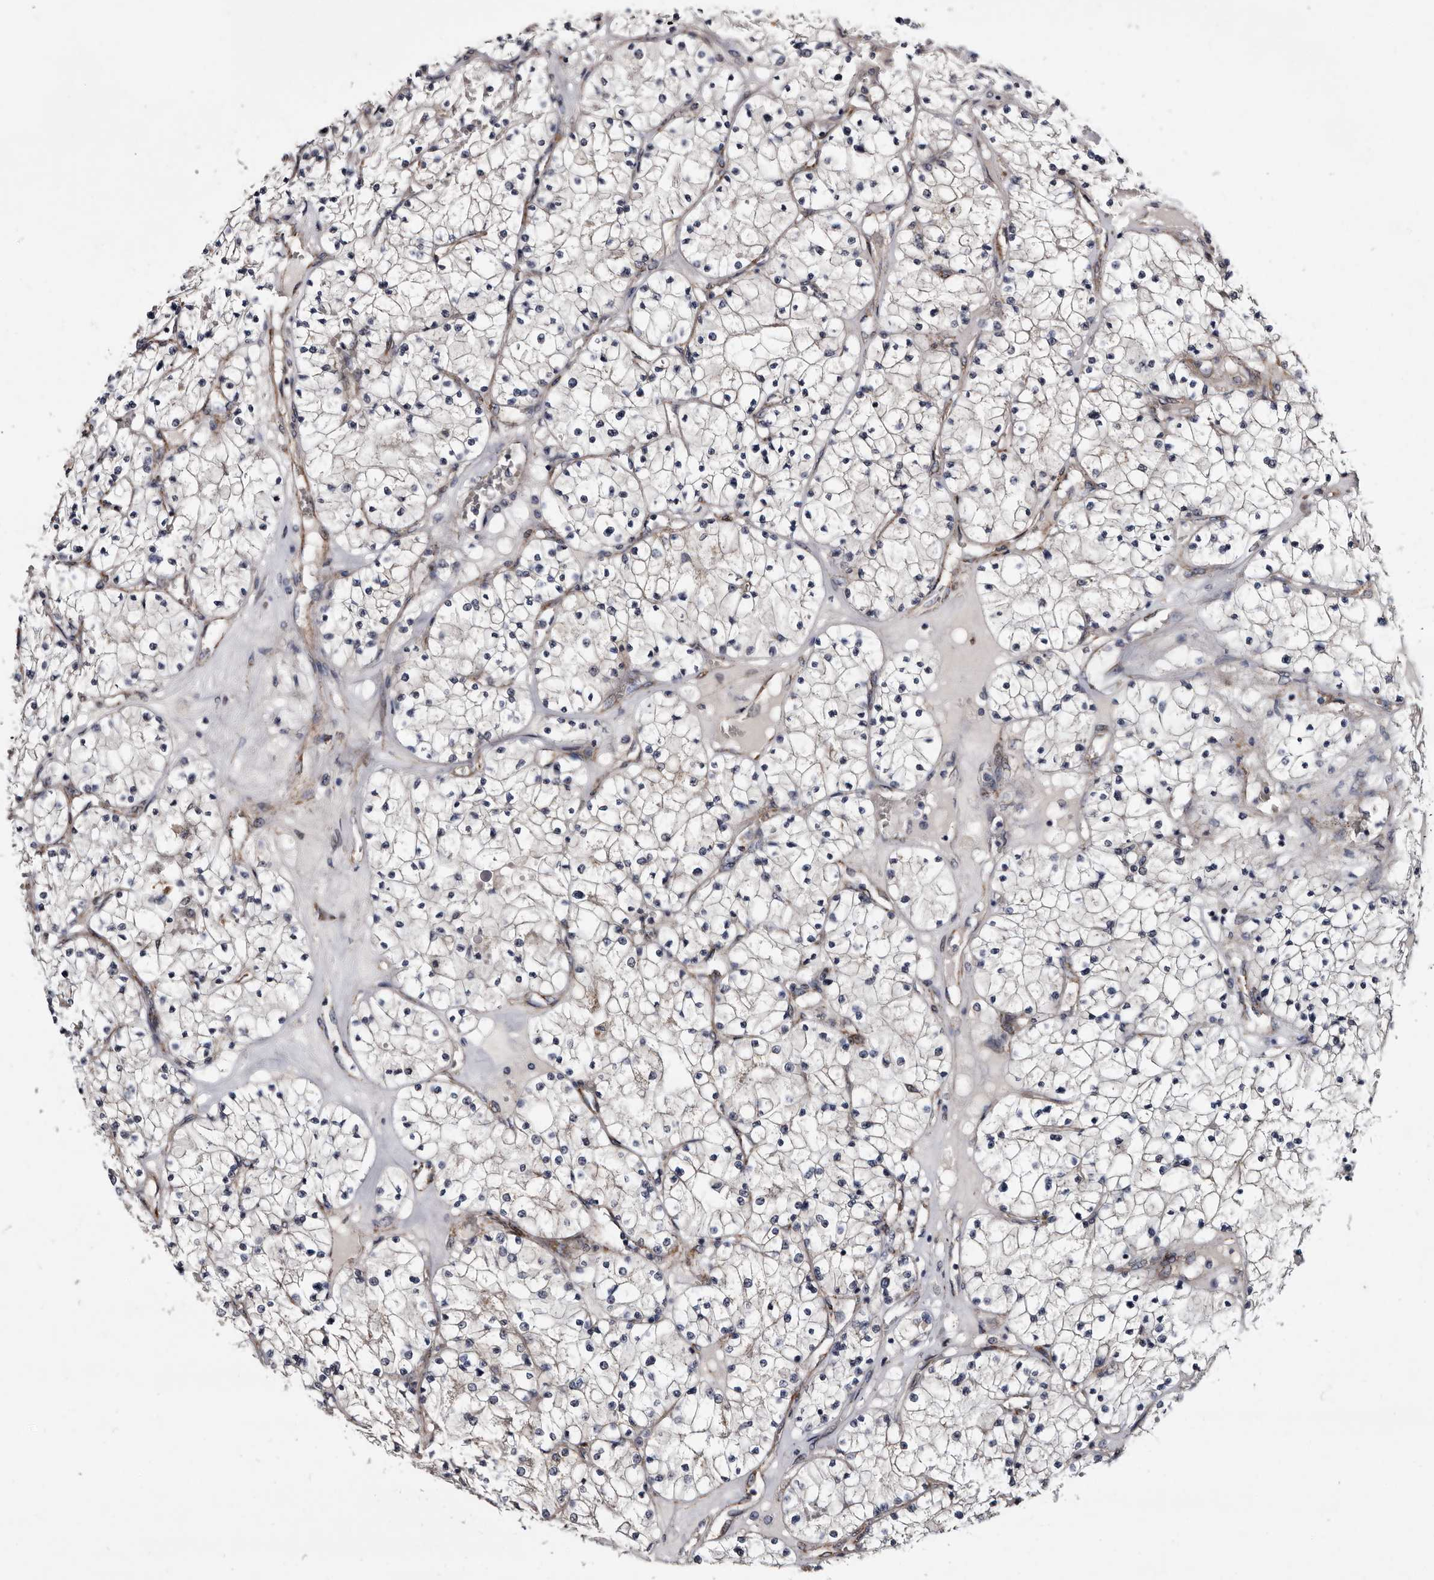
{"staining": {"intensity": "negative", "quantity": "none", "location": "none"}, "tissue": "renal cancer", "cell_type": "Tumor cells", "image_type": "cancer", "snomed": [{"axis": "morphology", "description": "Normal tissue, NOS"}, {"axis": "morphology", "description": "Adenocarcinoma, NOS"}, {"axis": "topography", "description": "Kidney"}], "caption": "Protein analysis of adenocarcinoma (renal) shows no significant positivity in tumor cells.", "gene": "ARMCX2", "patient": {"sex": "male", "age": 68}}